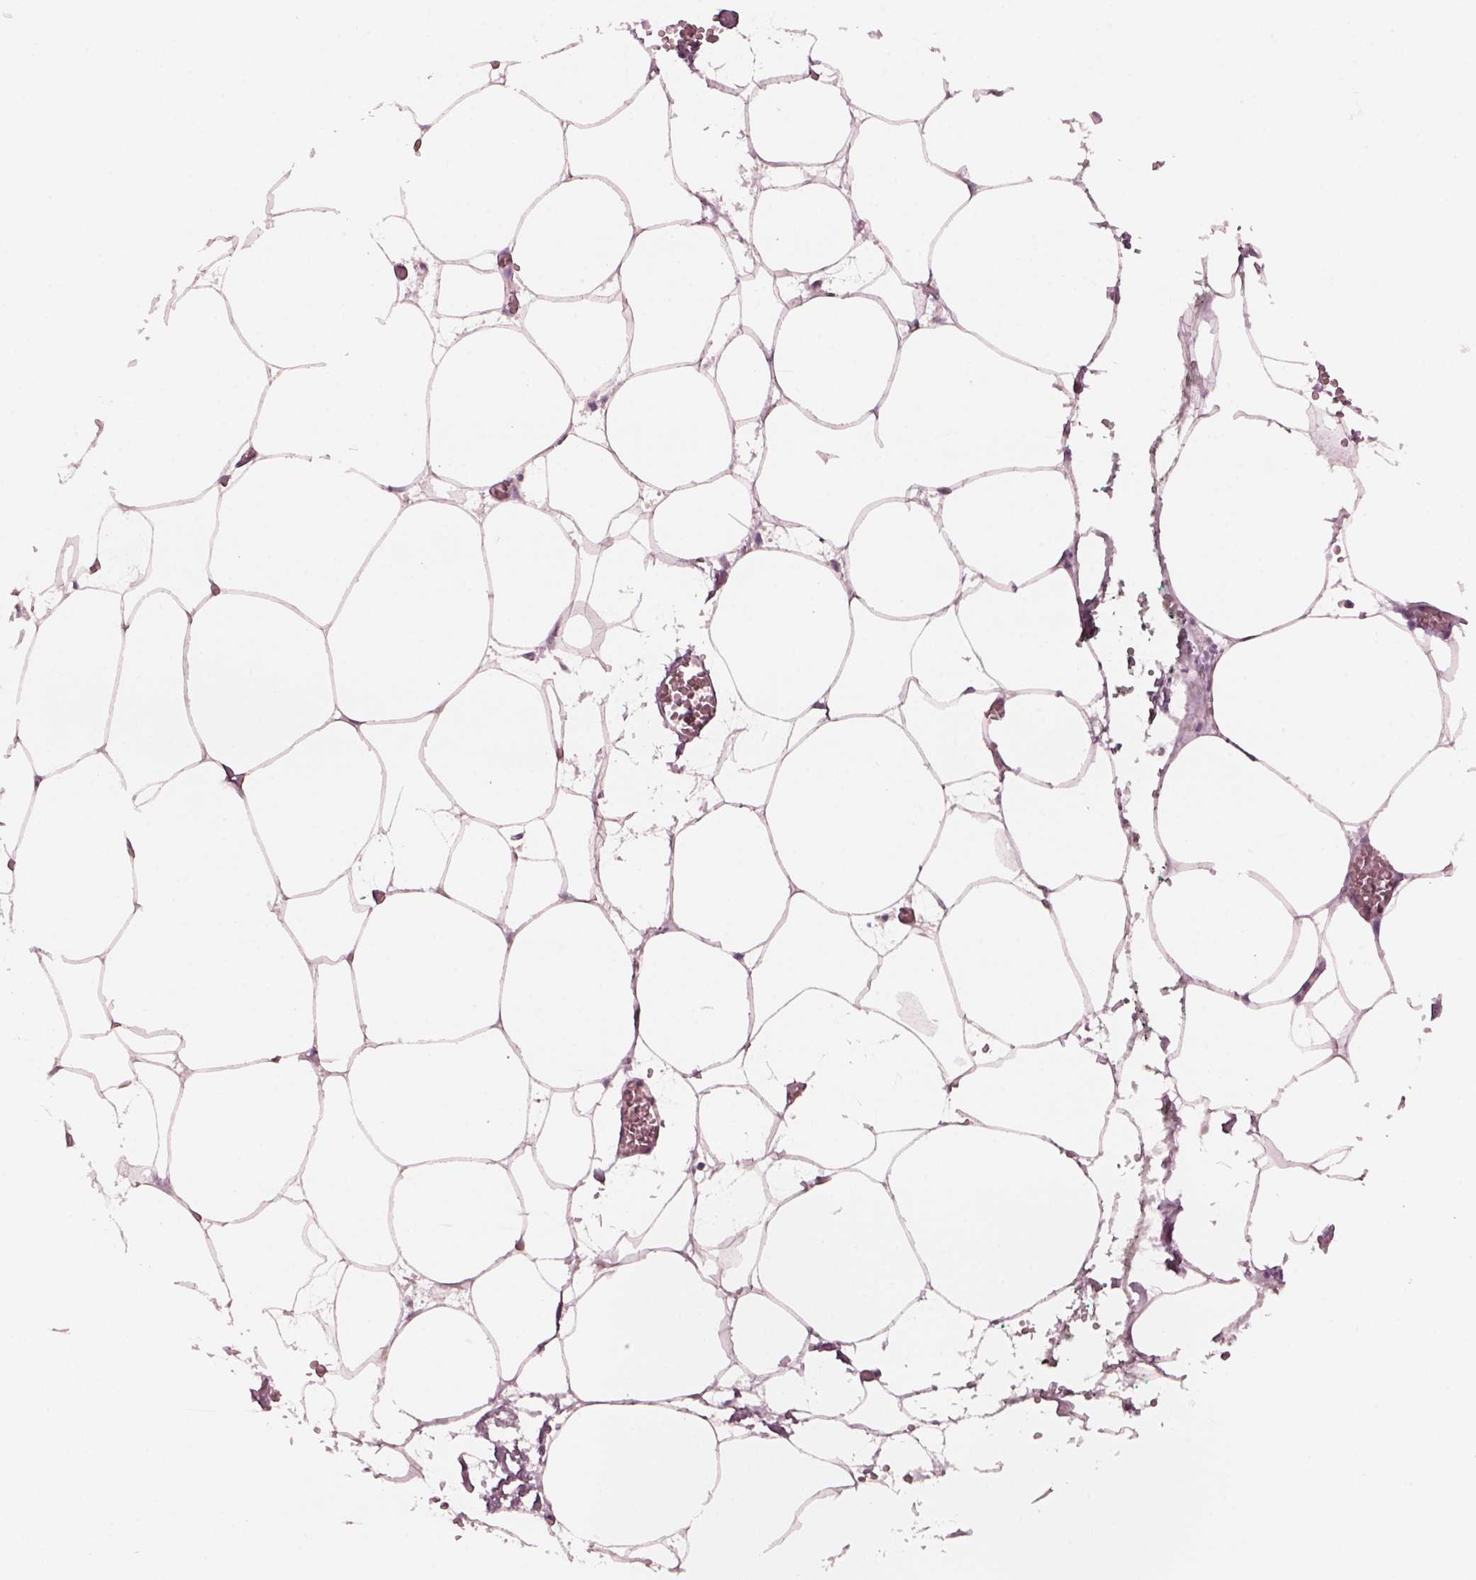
{"staining": {"intensity": "negative", "quantity": "none", "location": "none"}, "tissue": "adipose tissue", "cell_type": "Adipocytes", "image_type": "normal", "snomed": [{"axis": "morphology", "description": "Normal tissue, NOS"}, {"axis": "topography", "description": "Adipose tissue"}, {"axis": "topography", "description": "Pancreas"}, {"axis": "topography", "description": "Peripheral nerve tissue"}], "caption": "Immunohistochemistry (IHC) micrograph of unremarkable adipose tissue: human adipose tissue stained with DAB reveals no significant protein staining in adipocytes.", "gene": "SAXO1", "patient": {"sex": "female", "age": 58}}